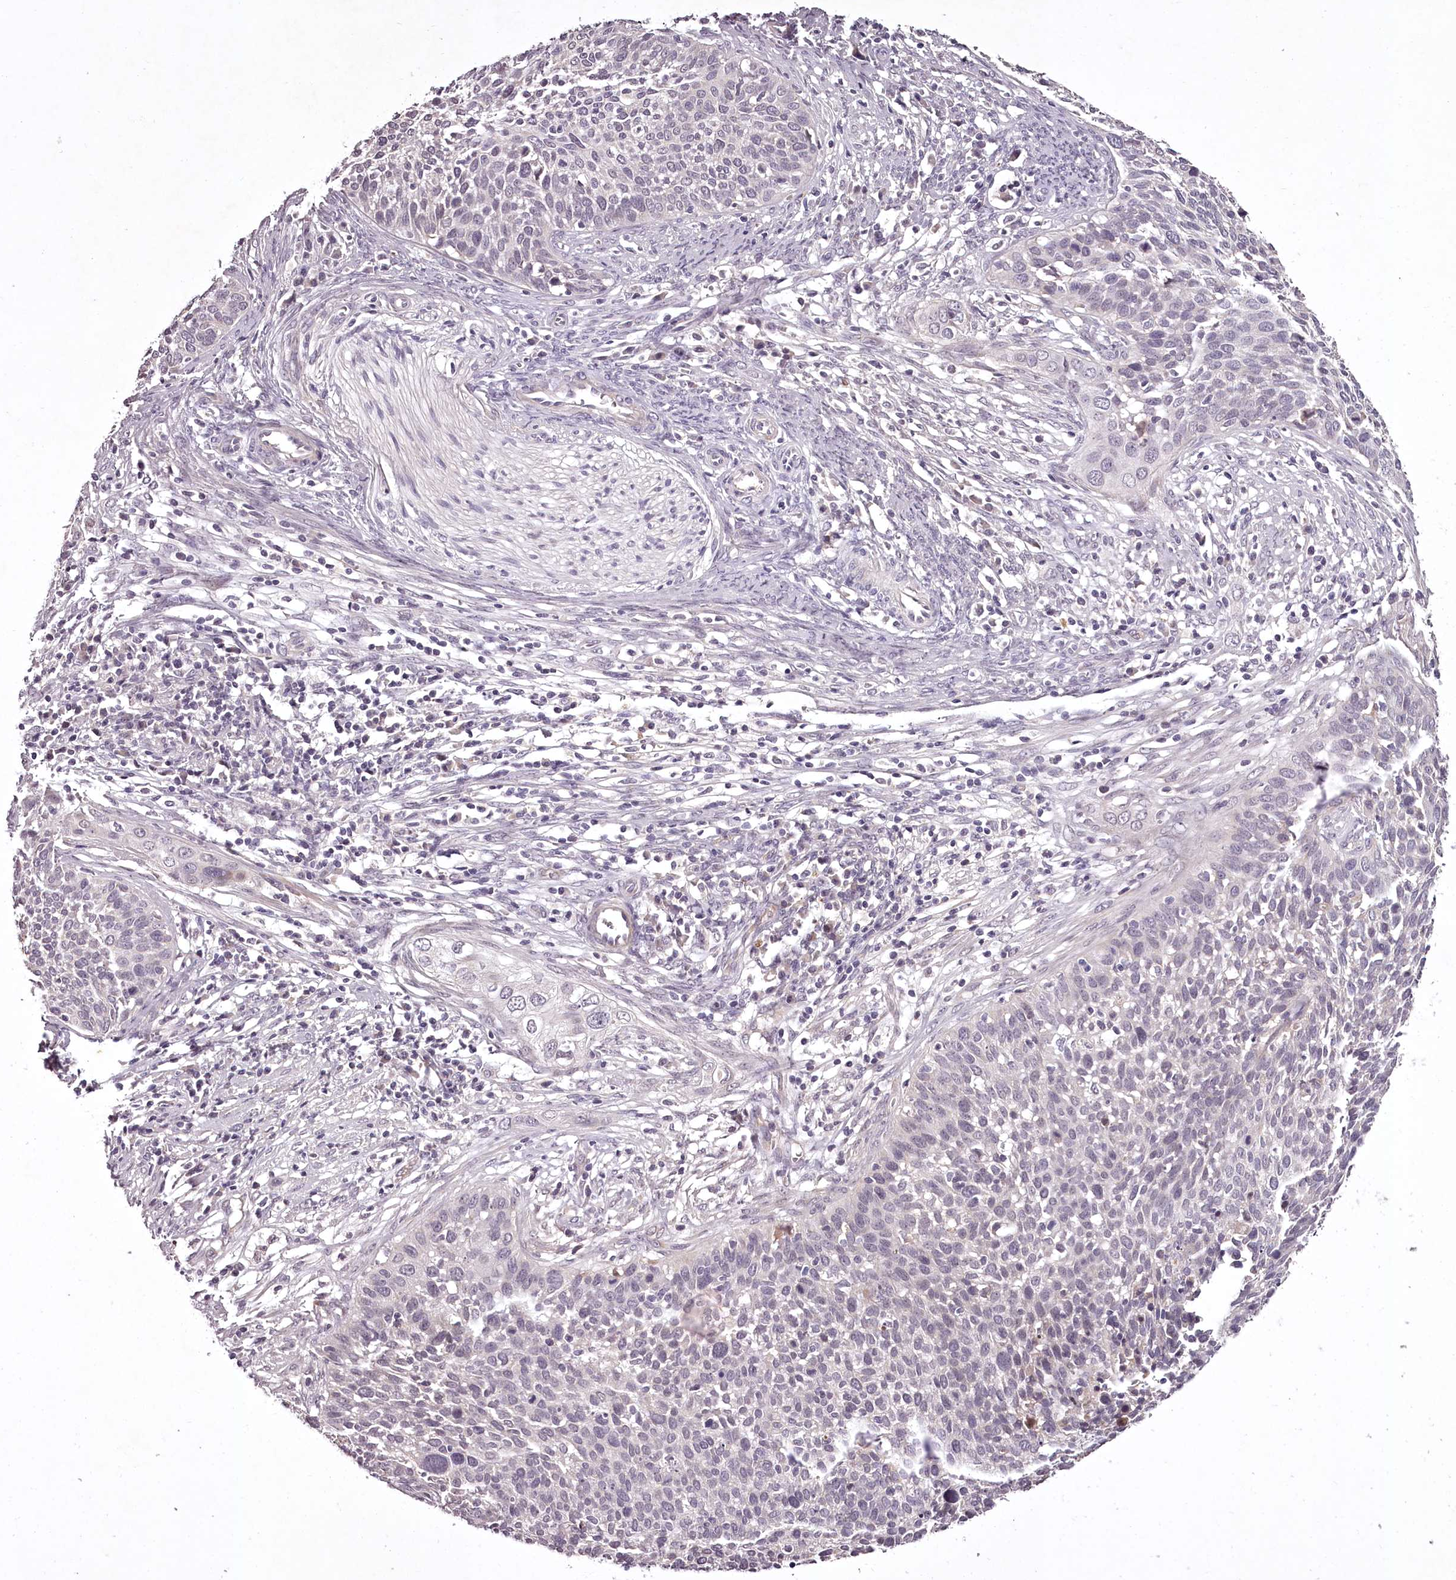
{"staining": {"intensity": "negative", "quantity": "none", "location": "none"}, "tissue": "cervical cancer", "cell_type": "Tumor cells", "image_type": "cancer", "snomed": [{"axis": "morphology", "description": "Squamous cell carcinoma, NOS"}, {"axis": "topography", "description": "Cervix"}], "caption": "Tumor cells show no significant positivity in cervical cancer.", "gene": "RBMXL2", "patient": {"sex": "female", "age": 34}}